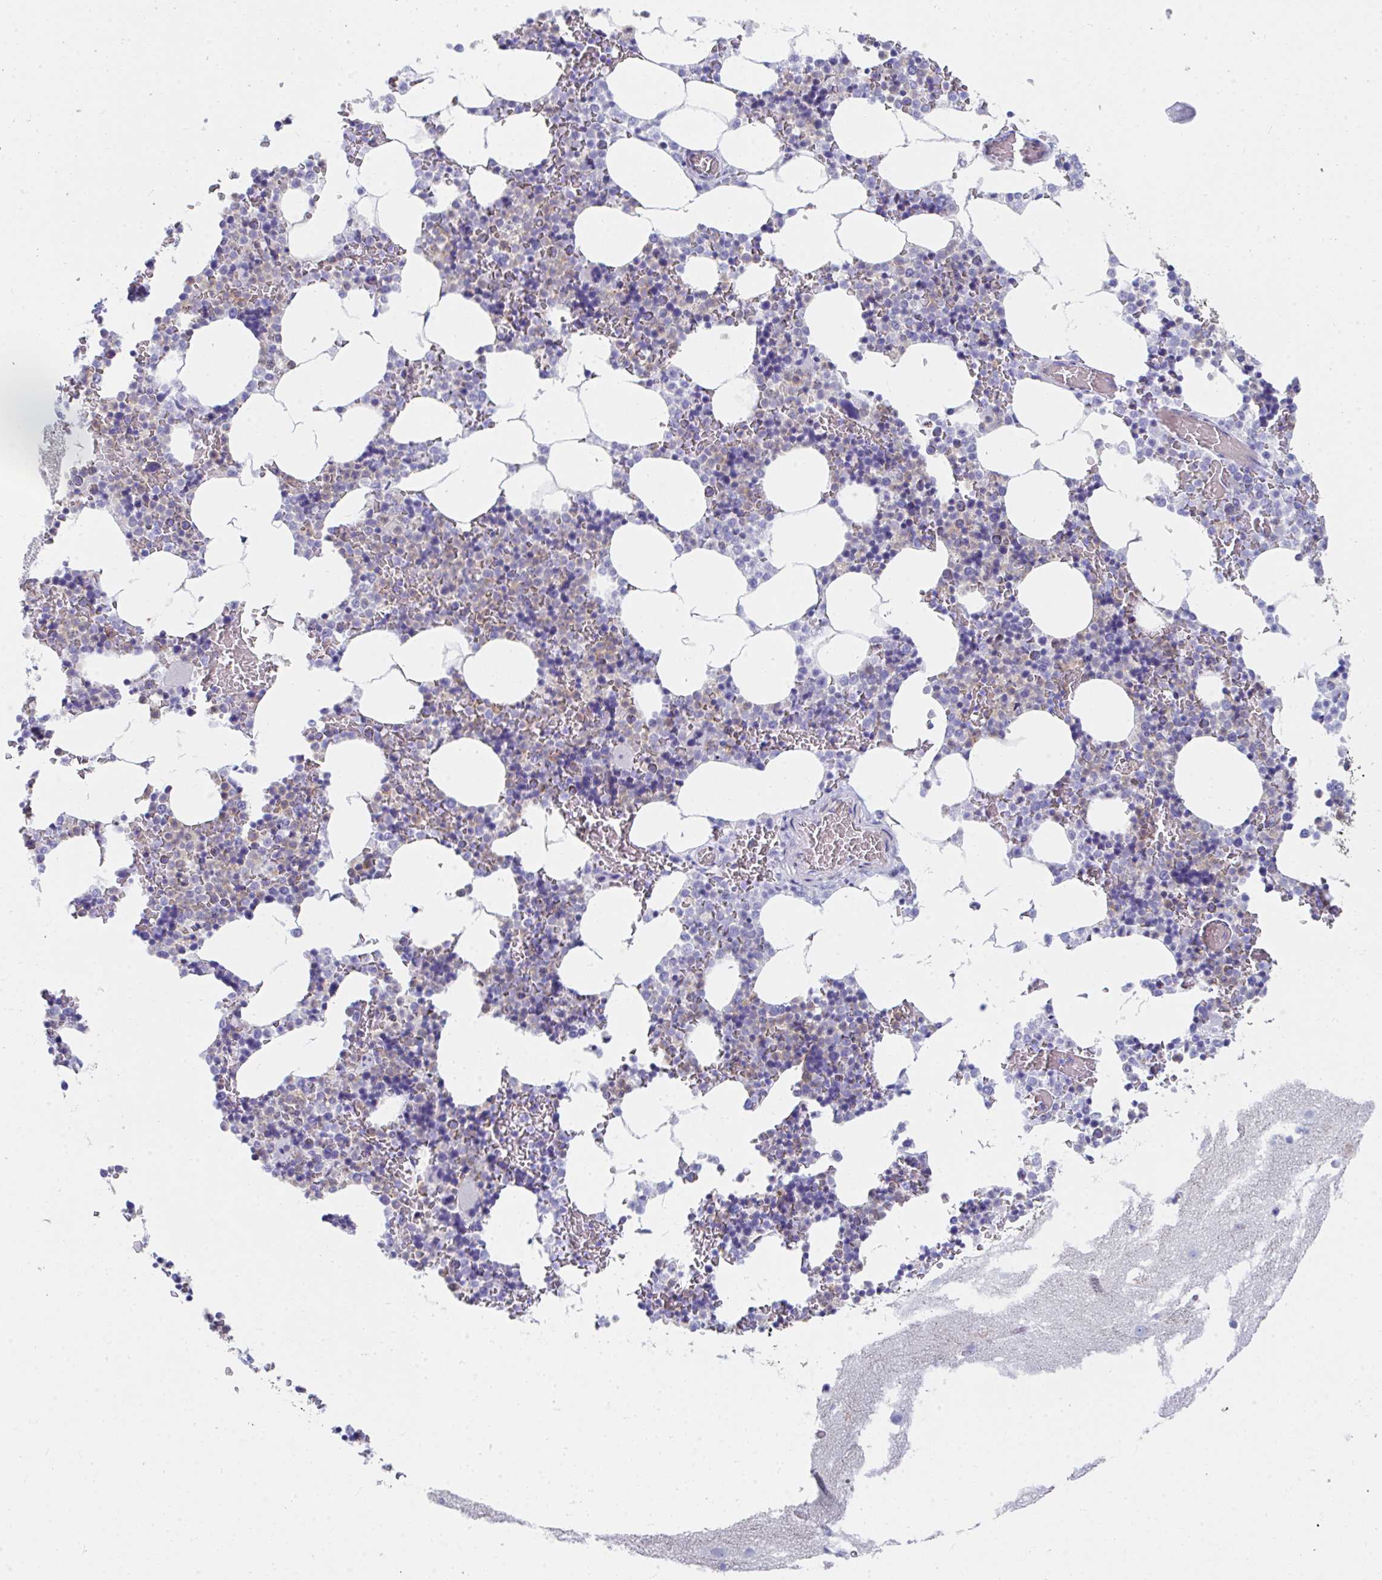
{"staining": {"intensity": "weak", "quantity": "25%-75%", "location": "cytoplasmic/membranous"}, "tissue": "bone marrow", "cell_type": "Hematopoietic cells", "image_type": "normal", "snomed": [{"axis": "morphology", "description": "Normal tissue, NOS"}, {"axis": "topography", "description": "Bone marrow"}], "caption": "Protein positivity by immunohistochemistry reveals weak cytoplasmic/membranous expression in approximately 25%-75% of hematopoietic cells in normal bone marrow. The protein is shown in brown color, while the nuclei are stained blue.", "gene": "MGAM2", "patient": {"sex": "female", "age": 42}}